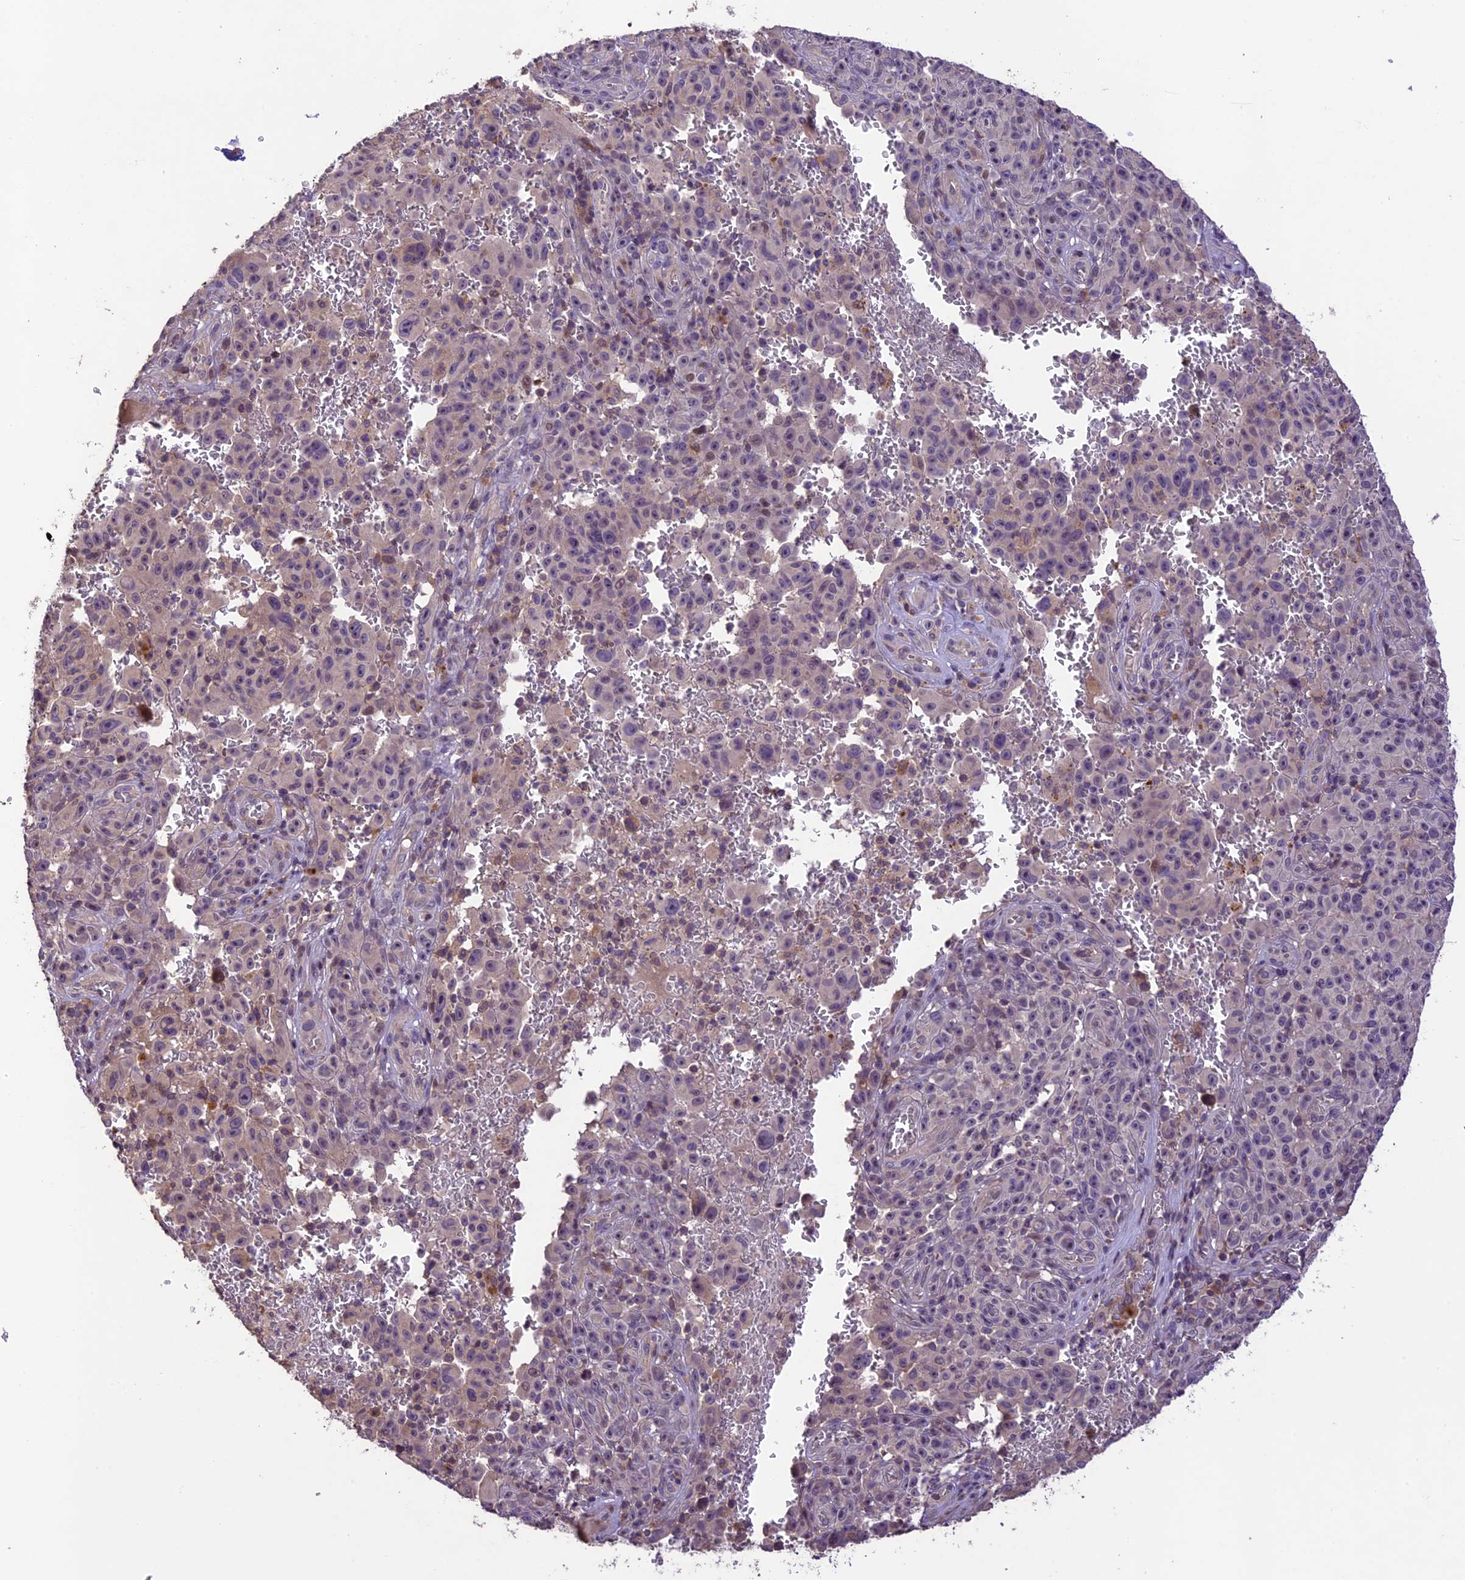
{"staining": {"intensity": "negative", "quantity": "none", "location": "none"}, "tissue": "melanoma", "cell_type": "Tumor cells", "image_type": "cancer", "snomed": [{"axis": "morphology", "description": "Malignant melanoma, NOS"}, {"axis": "topography", "description": "Skin"}], "caption": "High magnification brightfield microscopy of melanoma stained with DAB (3,3'-diaminobenzidine) (brown) and counterstained with hematoxylin (blue): tumor cells show no significant expression.", "gene": "DGKH", "patient": {"sex": "female", "age": 82}}